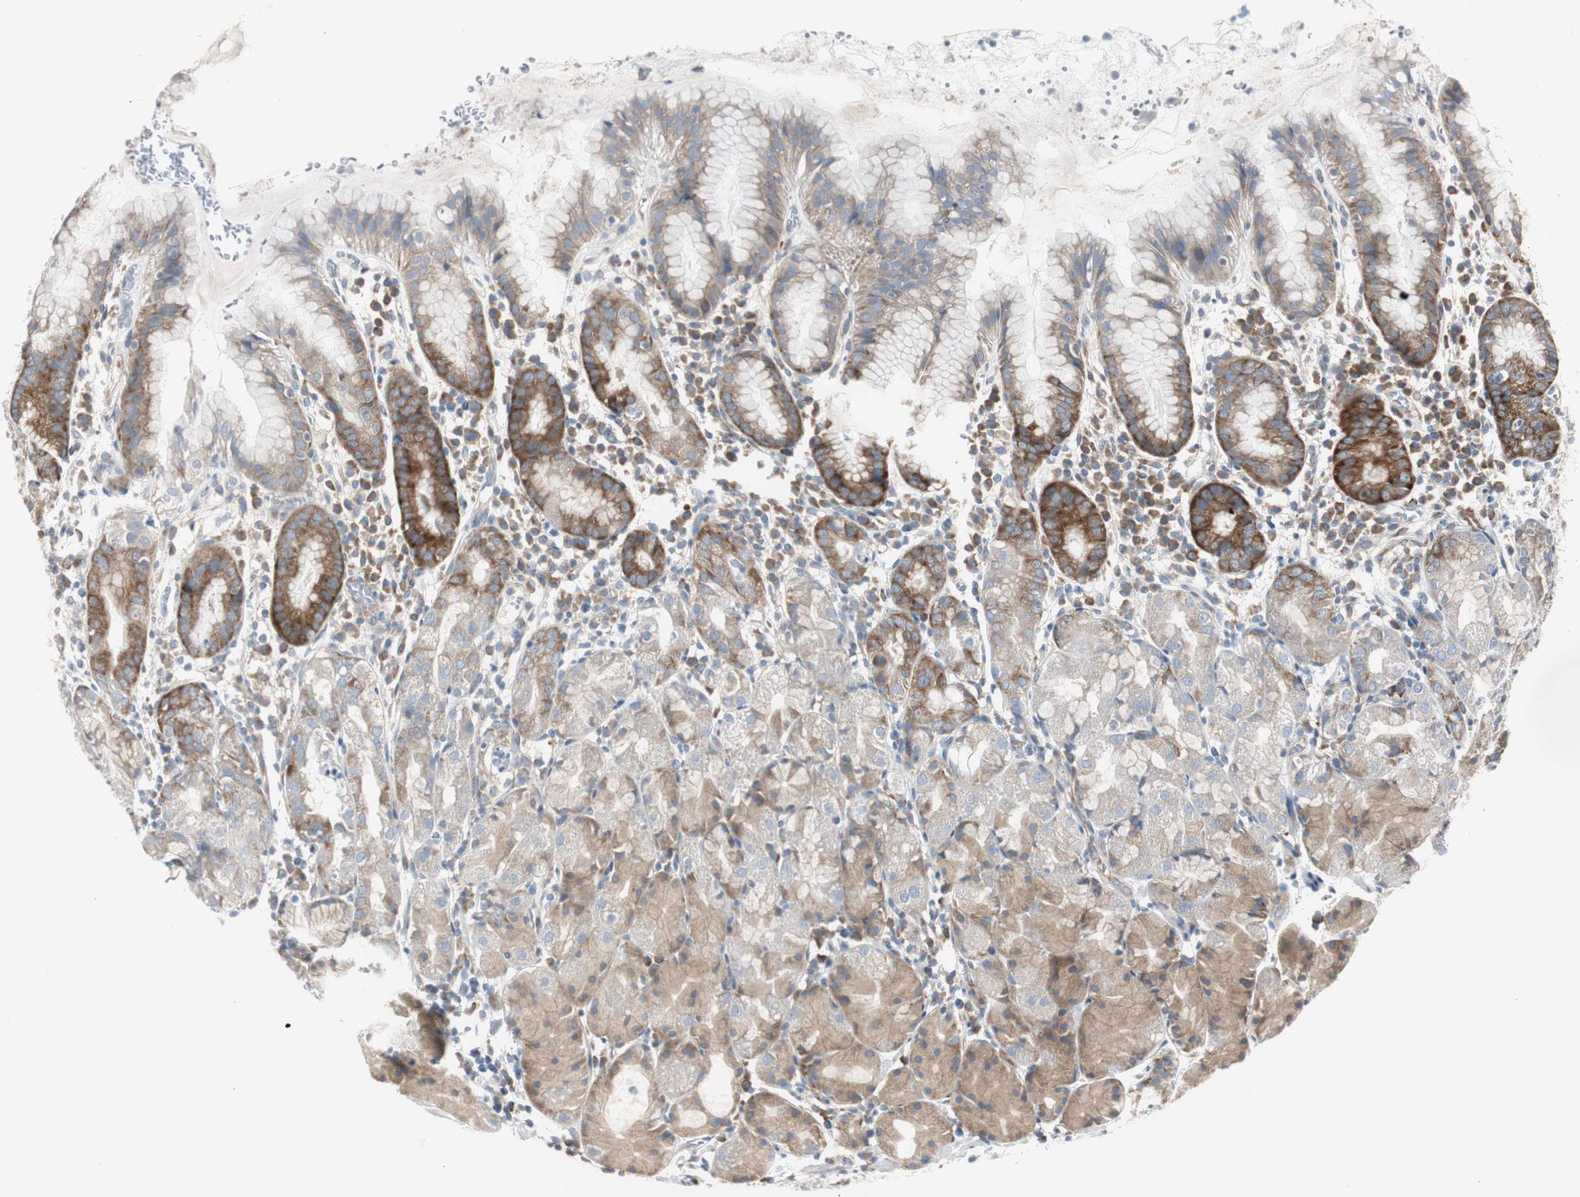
{"staining": {"intensity": "strong", "quantity": "25%-75%", "location": "cytoplasmic/membranous"}, "tissue": "stomach", "cell_type": "Glandular cells", "image_type": "normal", "snomed": [{"axis": "morphology", "description": "Normal tissue, NOS"}, {"axis": "topography", "description": "Stomach"}, {"axis": "topography", "description": "Stomach, lower"}], "caption": "A high-resolution image shows immunohistochemistry (IHC) staining of benign stomach, which displays strong cytoplasmic/membranous positivity in approximately 25%-75% of glandular cells. (DAB (3,3'-diaminobenzidine) IHC with brightfield microscopy, high magnification).", "gene": "RPS12", "patient": {"sex": "female", "age": 75}}